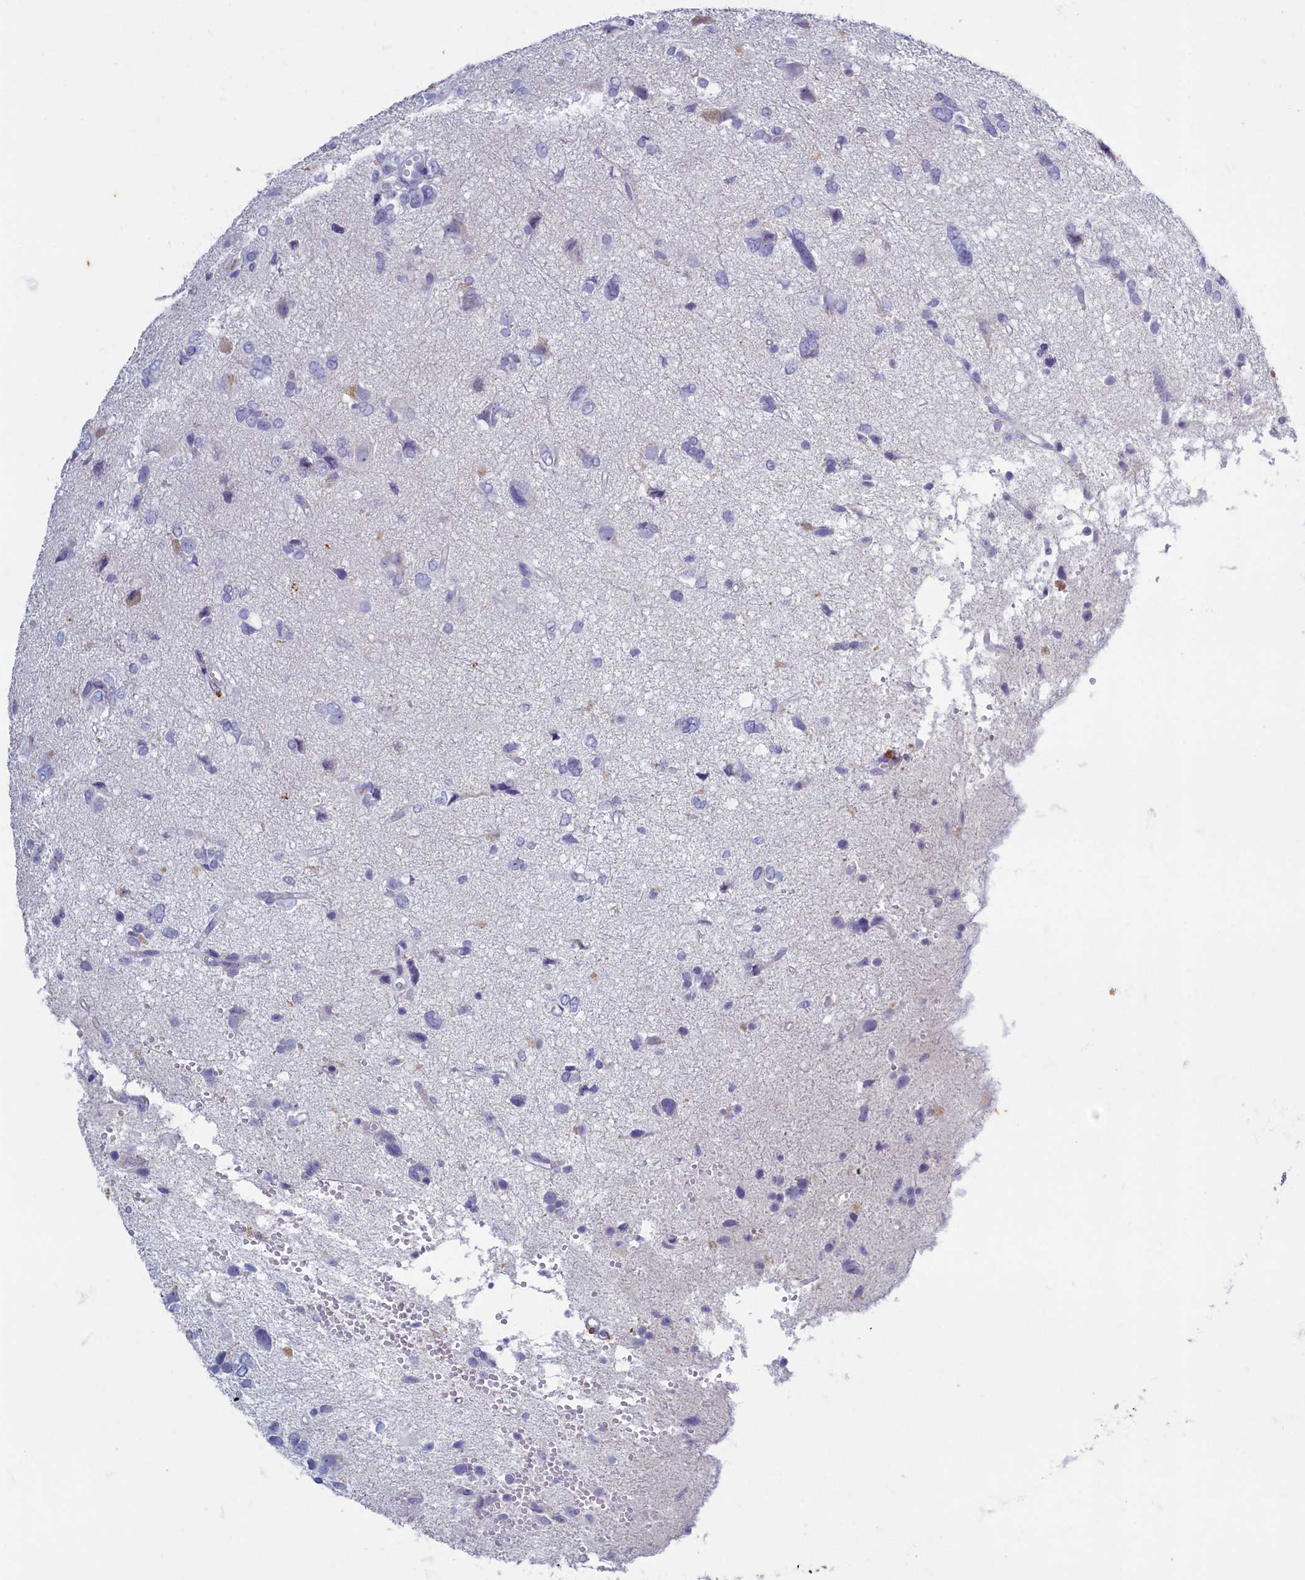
{"staining": {"intensity": "negative", "quantity": "none", "location": "none"}, "tissue": "glioma", "cell_type": "Tumor cells", "image_type": "cancer", "snomed": [{"axis": "morphology", "description": "Glioma, malignant, High grade"}, {"axis": "topography", "description": "Brain"}], "caption": "Immunohistochemical staining of human malignant high-grade glioma demonstrates no significant staining in tumor cells.", "gene": "OCIAD2", "patient": {"sex": "female", "age": 59}}